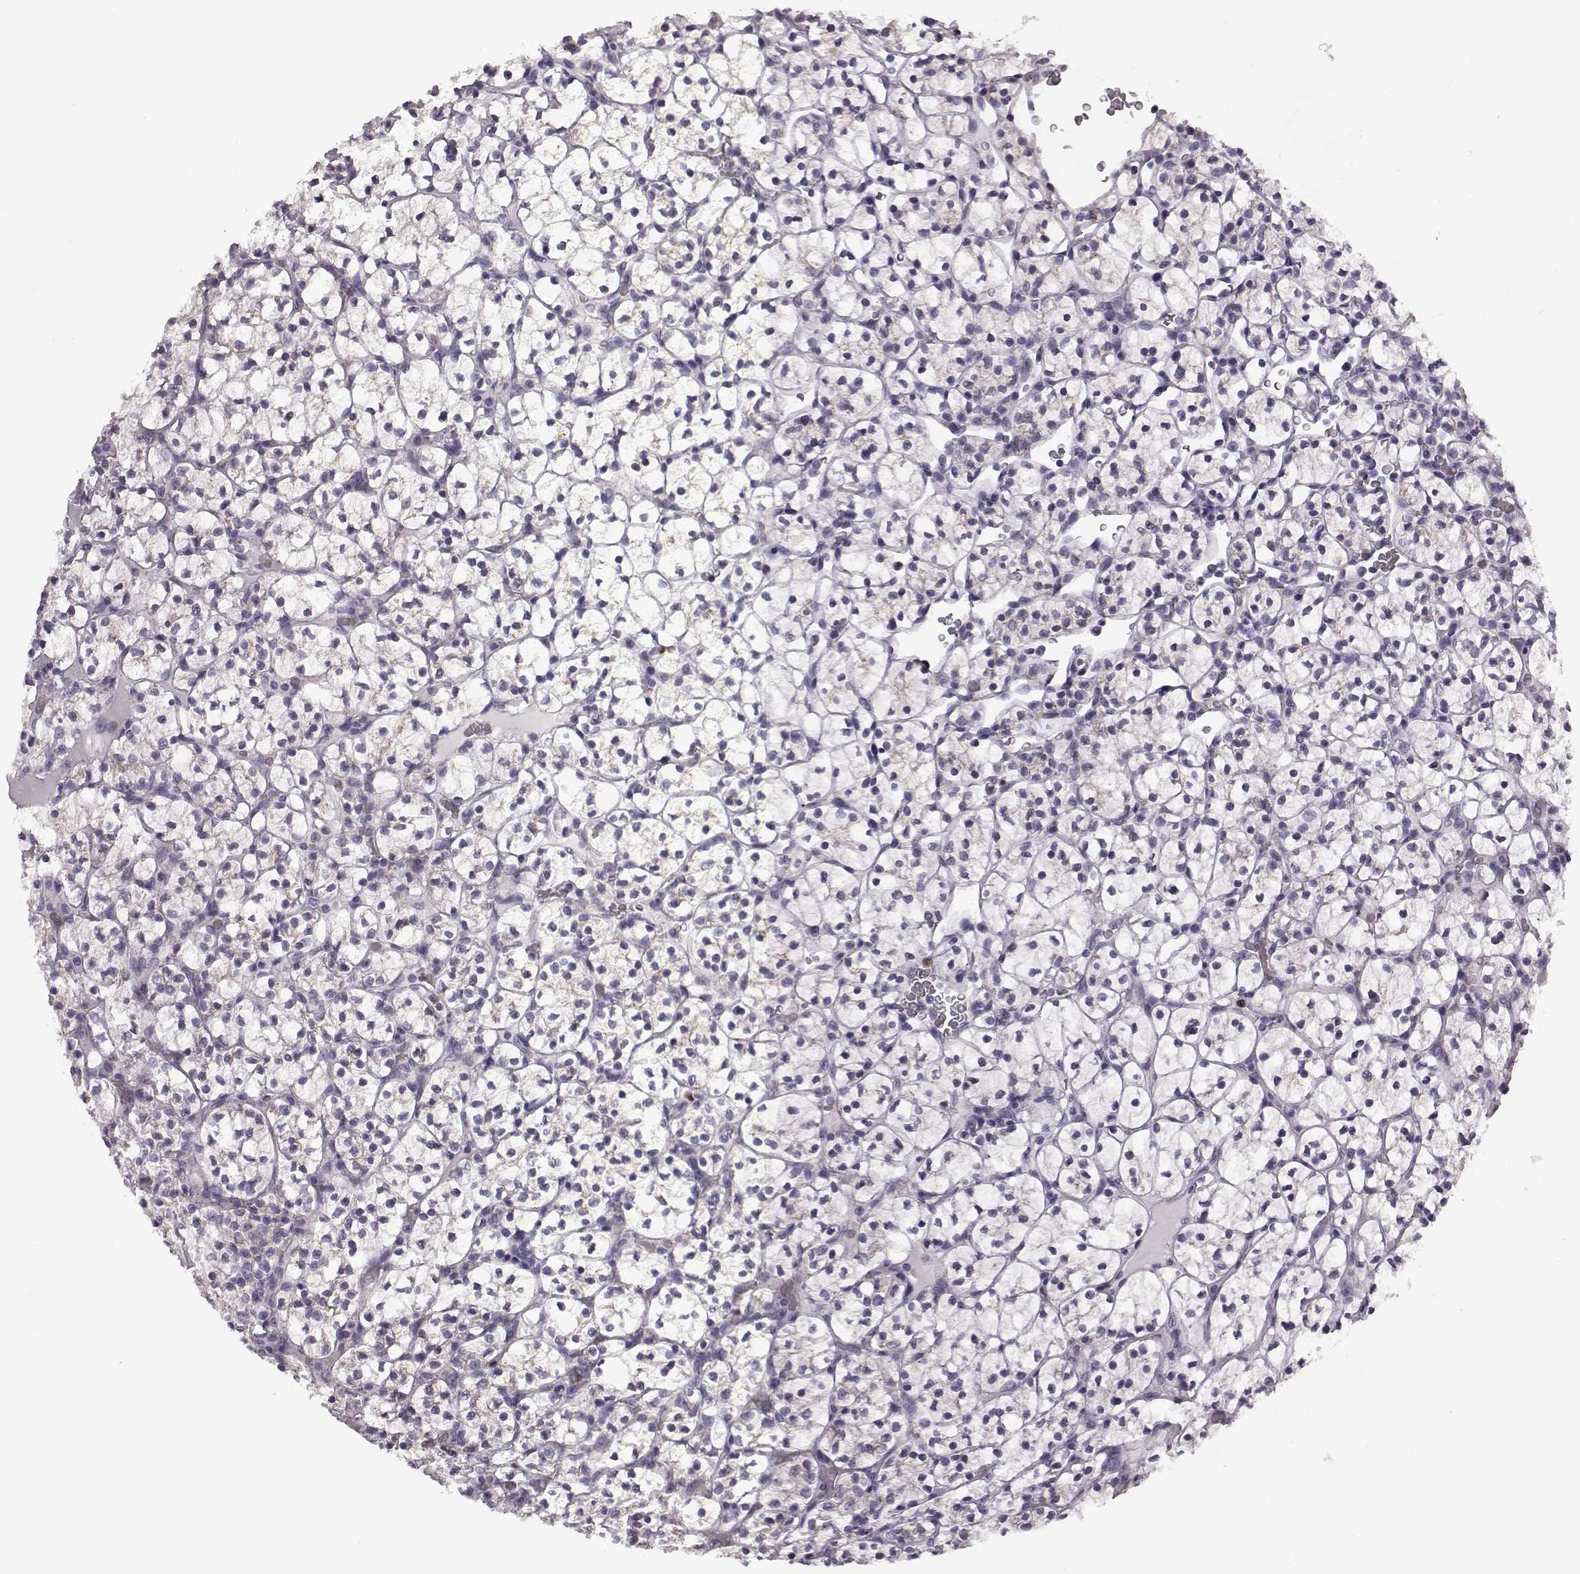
{"staining": {"intensity": "negative", "quantity": "none", "location": "none"}, "tissue": "renal cancer", "cell_type": "Tumor cells", "image_type": "cancer", "snomed": [{"axis": "morphology", "description": "Adenocarcinoma, NOS"}, {"axis": "topography", "description": "Kidney"}], "caption": "A micrograph of human renal cancer (adenocarcinoma) is negative for staining in tumor cells.", "gene": "PRR9", "patient": {"sex": "female", "age": 89}}